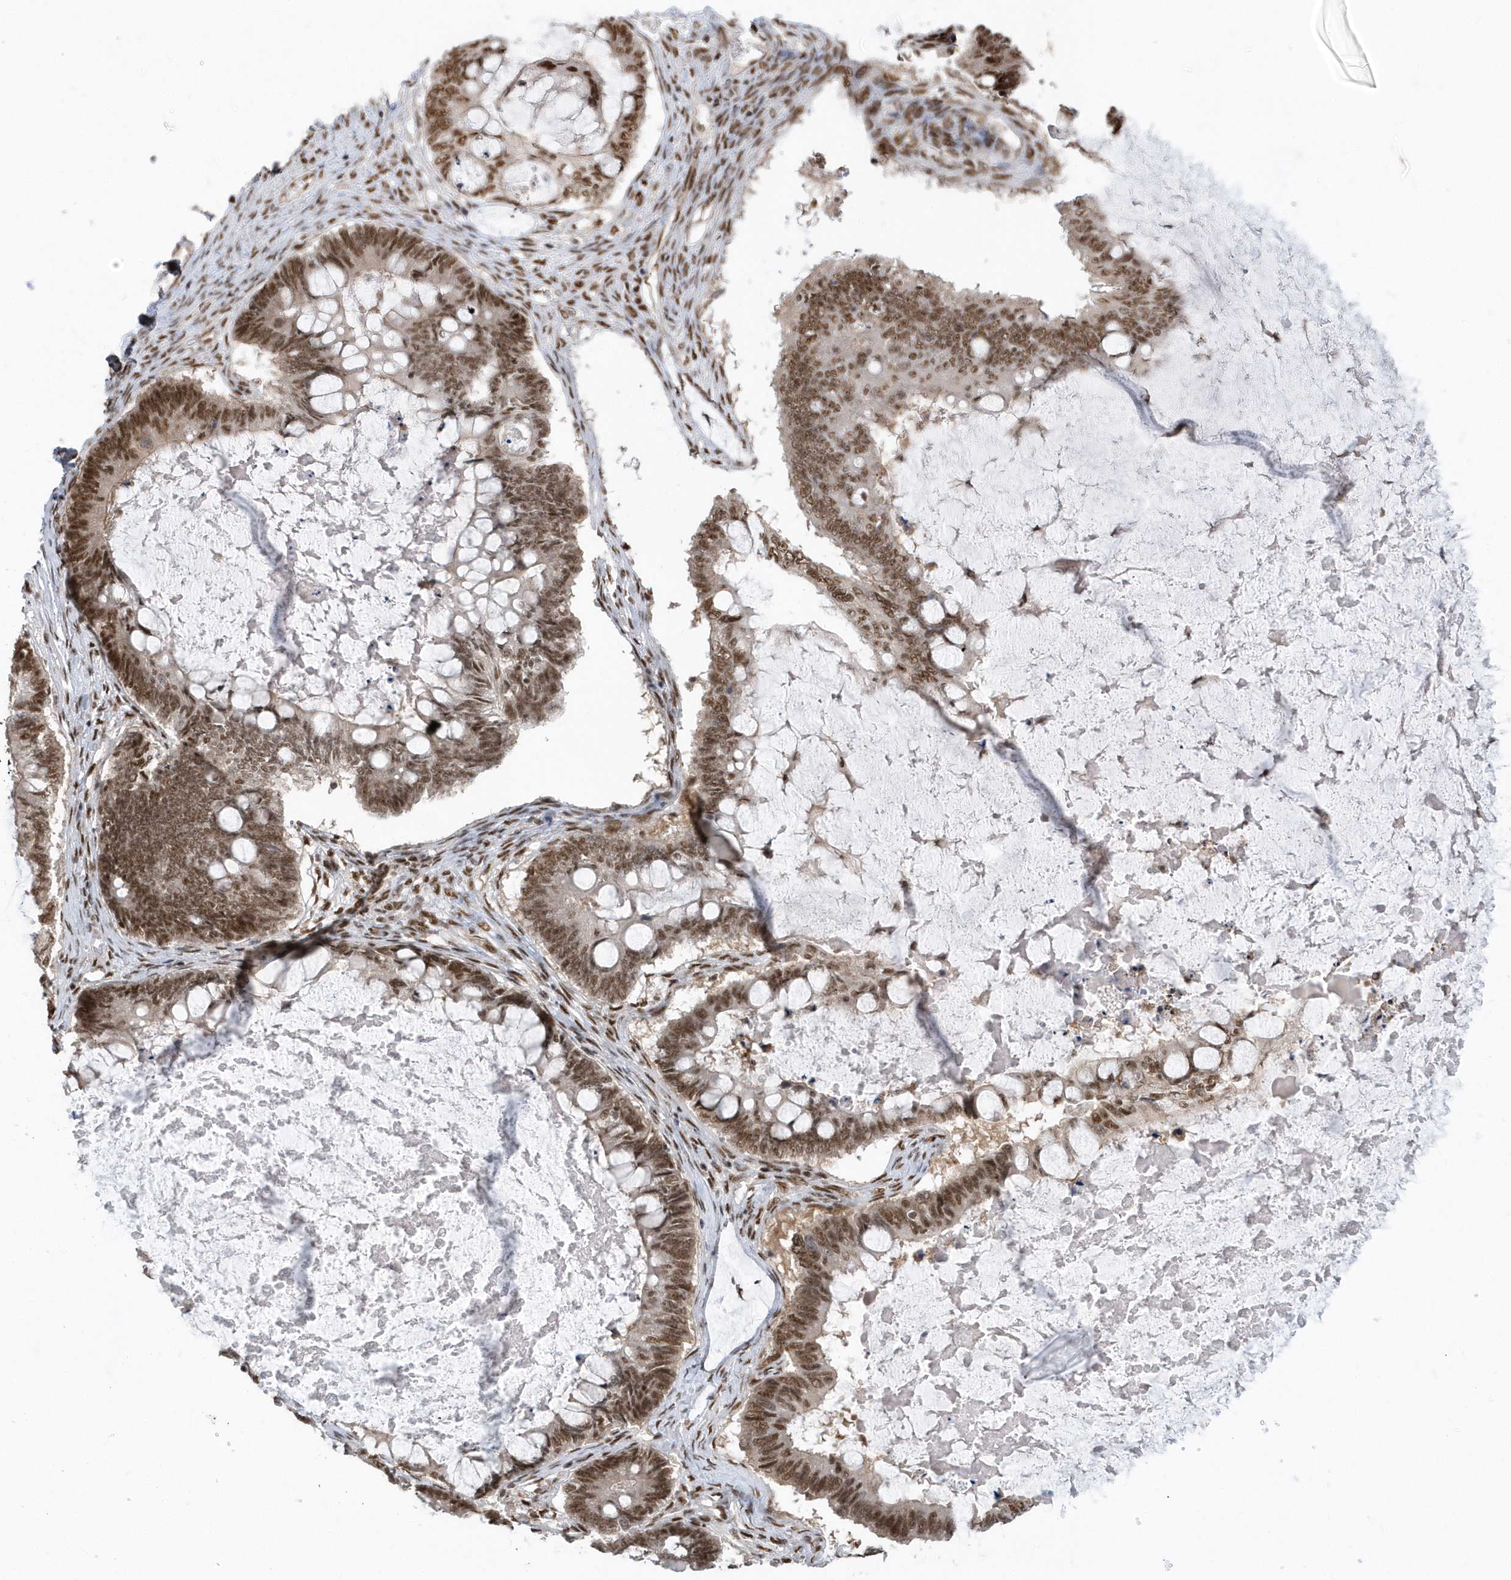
{"staining": {"intensity": "moderate", "quantity": ">75%", "location": "nuclear"}, "tissue": "ovarian cancer", "cell_type": "Tumor cells", "image_type": "cancer", "snomed": [{"axis": "morphology", "description": "Cystadenocarcinoma, mucinous, NOS"}, {"axis": "topography", "description": "Ovary"}], "caption": "Mucinous cystadenocarcinoma (ovarian) was stained to show a protein in brown. There is medium levels of moderate nuclear expression in about >75% of tumor cells.", "gene": "SEPHS1", "patient": {"sex": "female", "age": 61}}